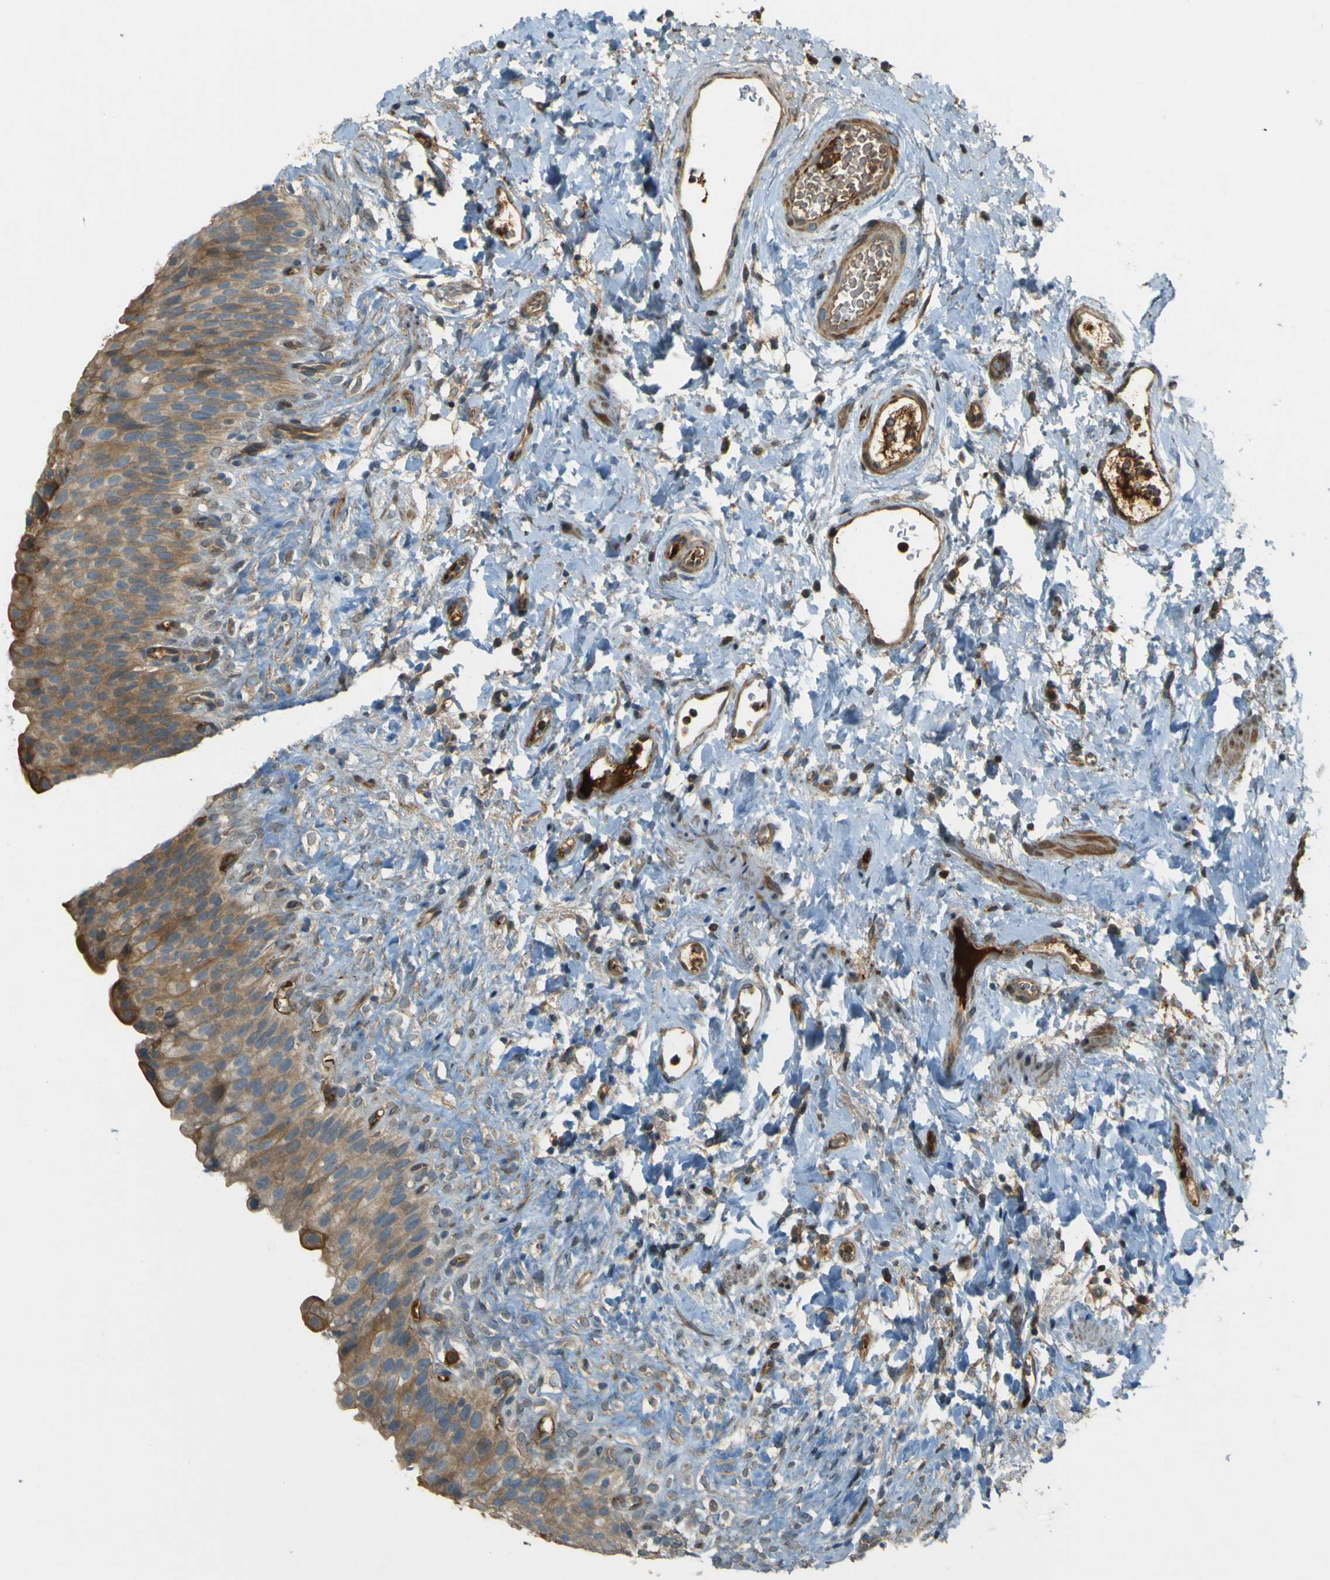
{"staining": {"intensity": "moderate", "quantity": ">75%", "location": "cytoplasmic/membranous"}, "tissue": "urinary bladder", "cell_type": "Urothelial cells", "image_type": "normal", "snomed": [{"axis": "morphology", "description": "Normal tissue, NOS"}, {"axis": "topography", "description": "Urinary bladder"}], "caption": "Immunohistochemistry (IHC) (DAB) staining of unremarkable urinary bladder reveals moderate cytoplasmic/membranous protein expression in about >75% of urothelial cells.", "gene": "LPCAT1", "patient": {"sex": "female", "age": 79}}